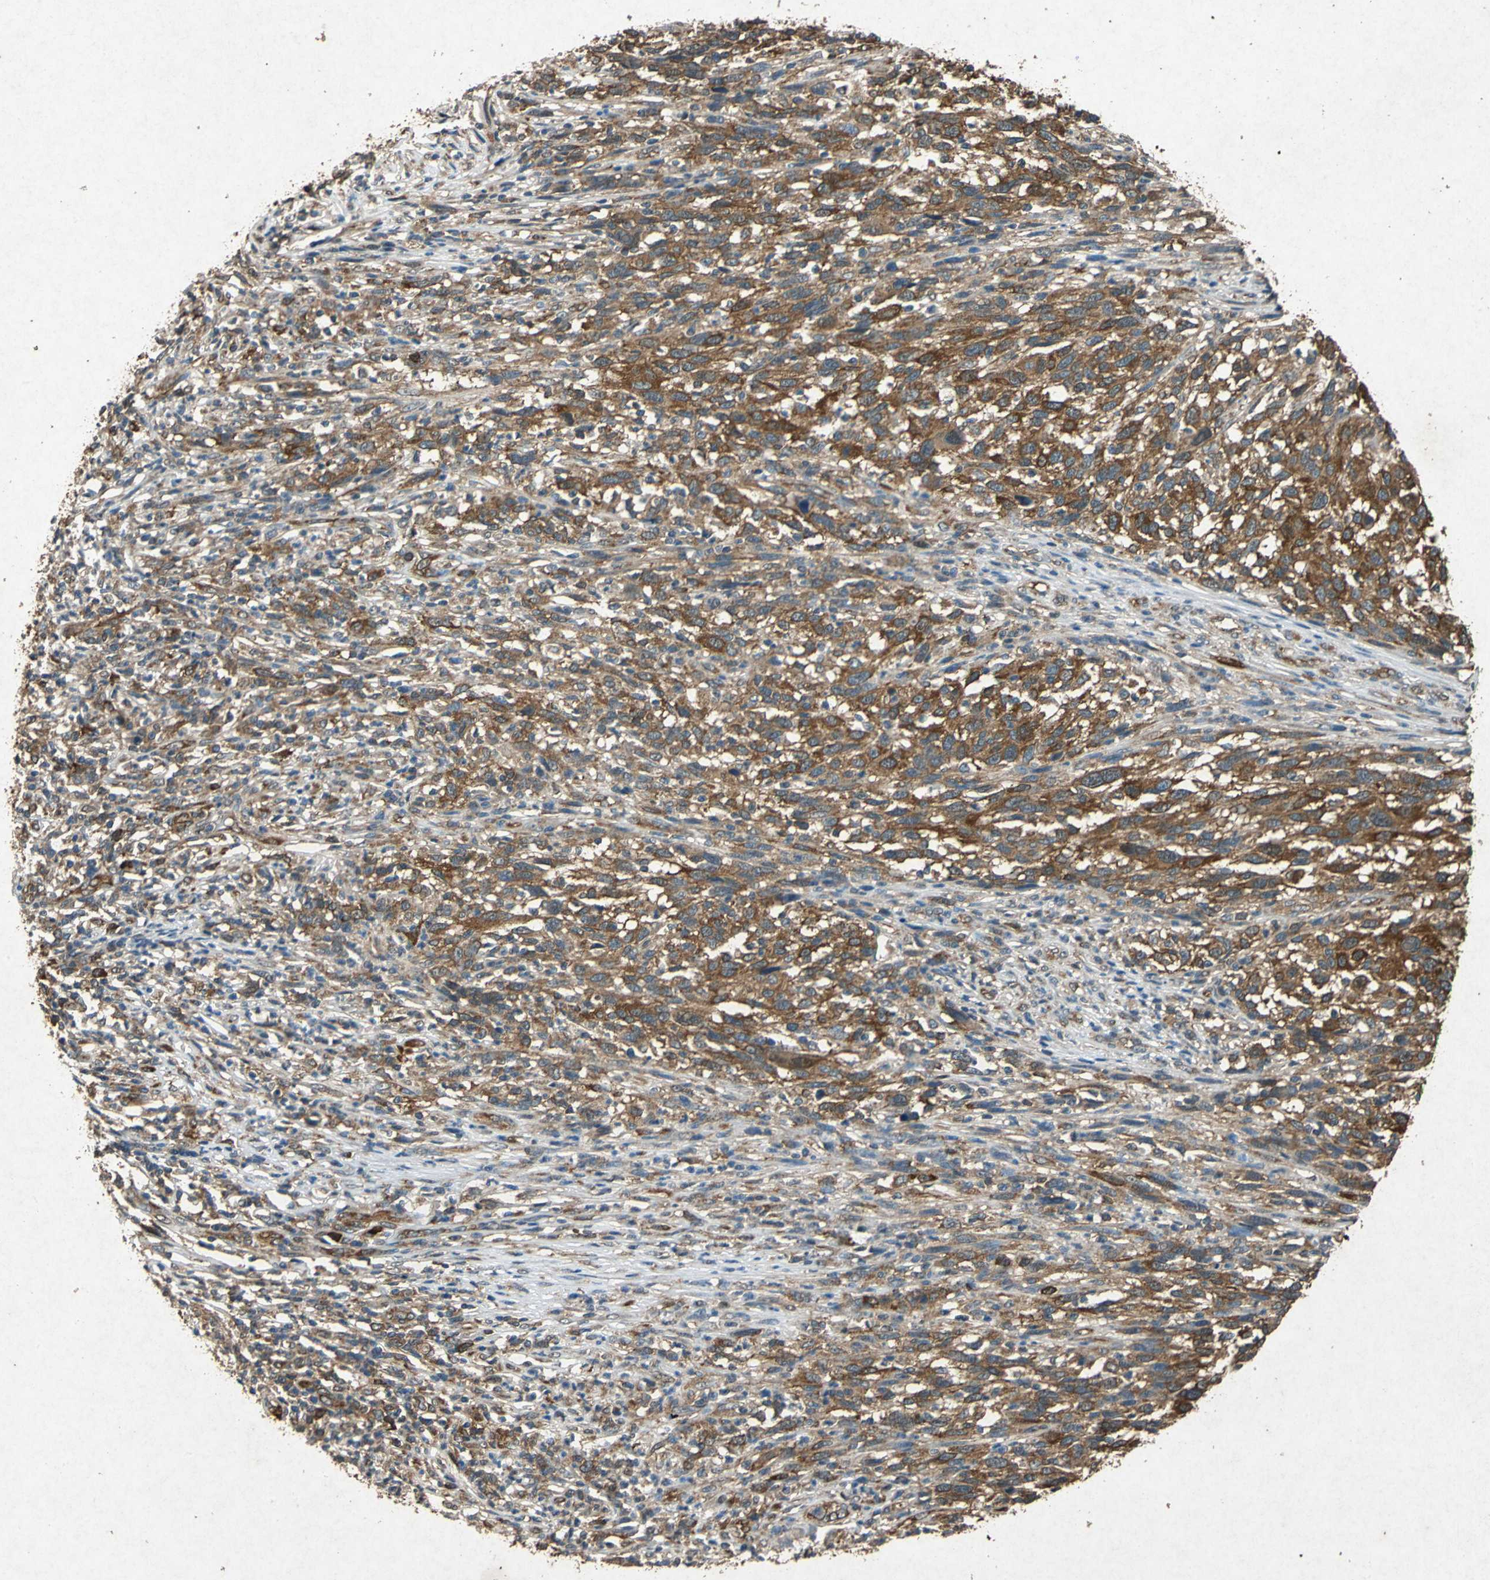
{"staining": {"intensity": "strong", "quantity": ">75%", "location": "cytoplasmic/membranous"}, "tissue": "melanoma", "cell_type": "Tumor cells", "image_type": "cancer", "snomed": [{"axis": "morphology", "description": "Malignant melanoma, Metastatic site"}, {"axis": "topography", "description": "Lymph node"}], "caption": "This photomicrograph demonstrates IHC staining of human melanoma, with high strong cytoplasmic/membranous positivity in approximately >75% of tumor cells.", "gene": "HSP90AB1", "patient": {"sex": "male", "age": 61}}